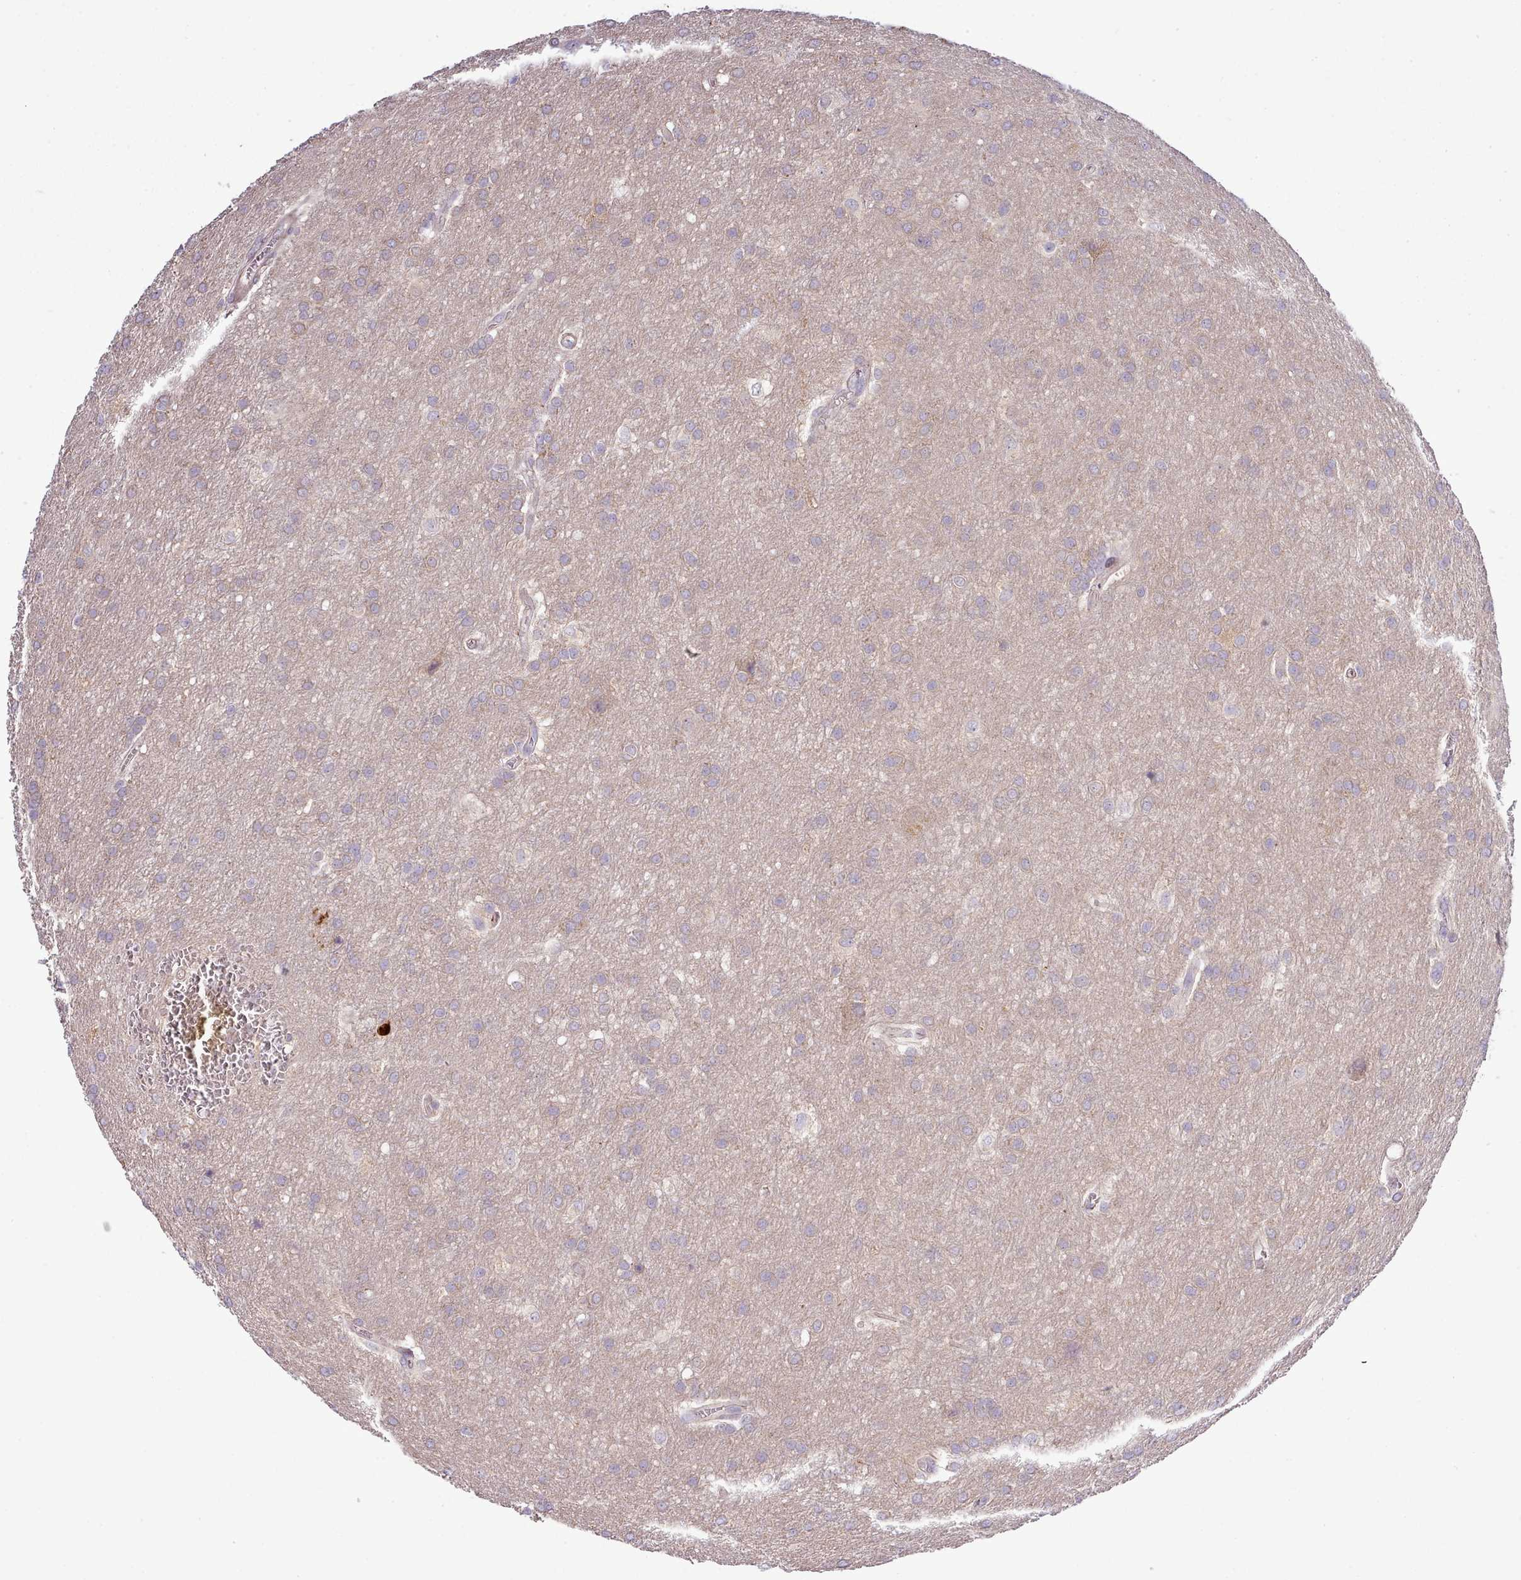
{"staining": {"intensity": "weak", "quantity": "<25%", "location": "cytoplasmic/membranous"}, "tissue": "glioma", "cell_type": "Tumor cells", "image_type": "cancer", "snomed": [{"axis": "morphology", "description": "Glioma, malignant, Low grade"}, {"axis": "topography", "description": "Brain"}], "caption": "This is an immunohistochemistry histopathology image of glioma. There is no expression in tumor cells.", "gene": "SETX", "patient": {"sex": "male", "age": 66}}